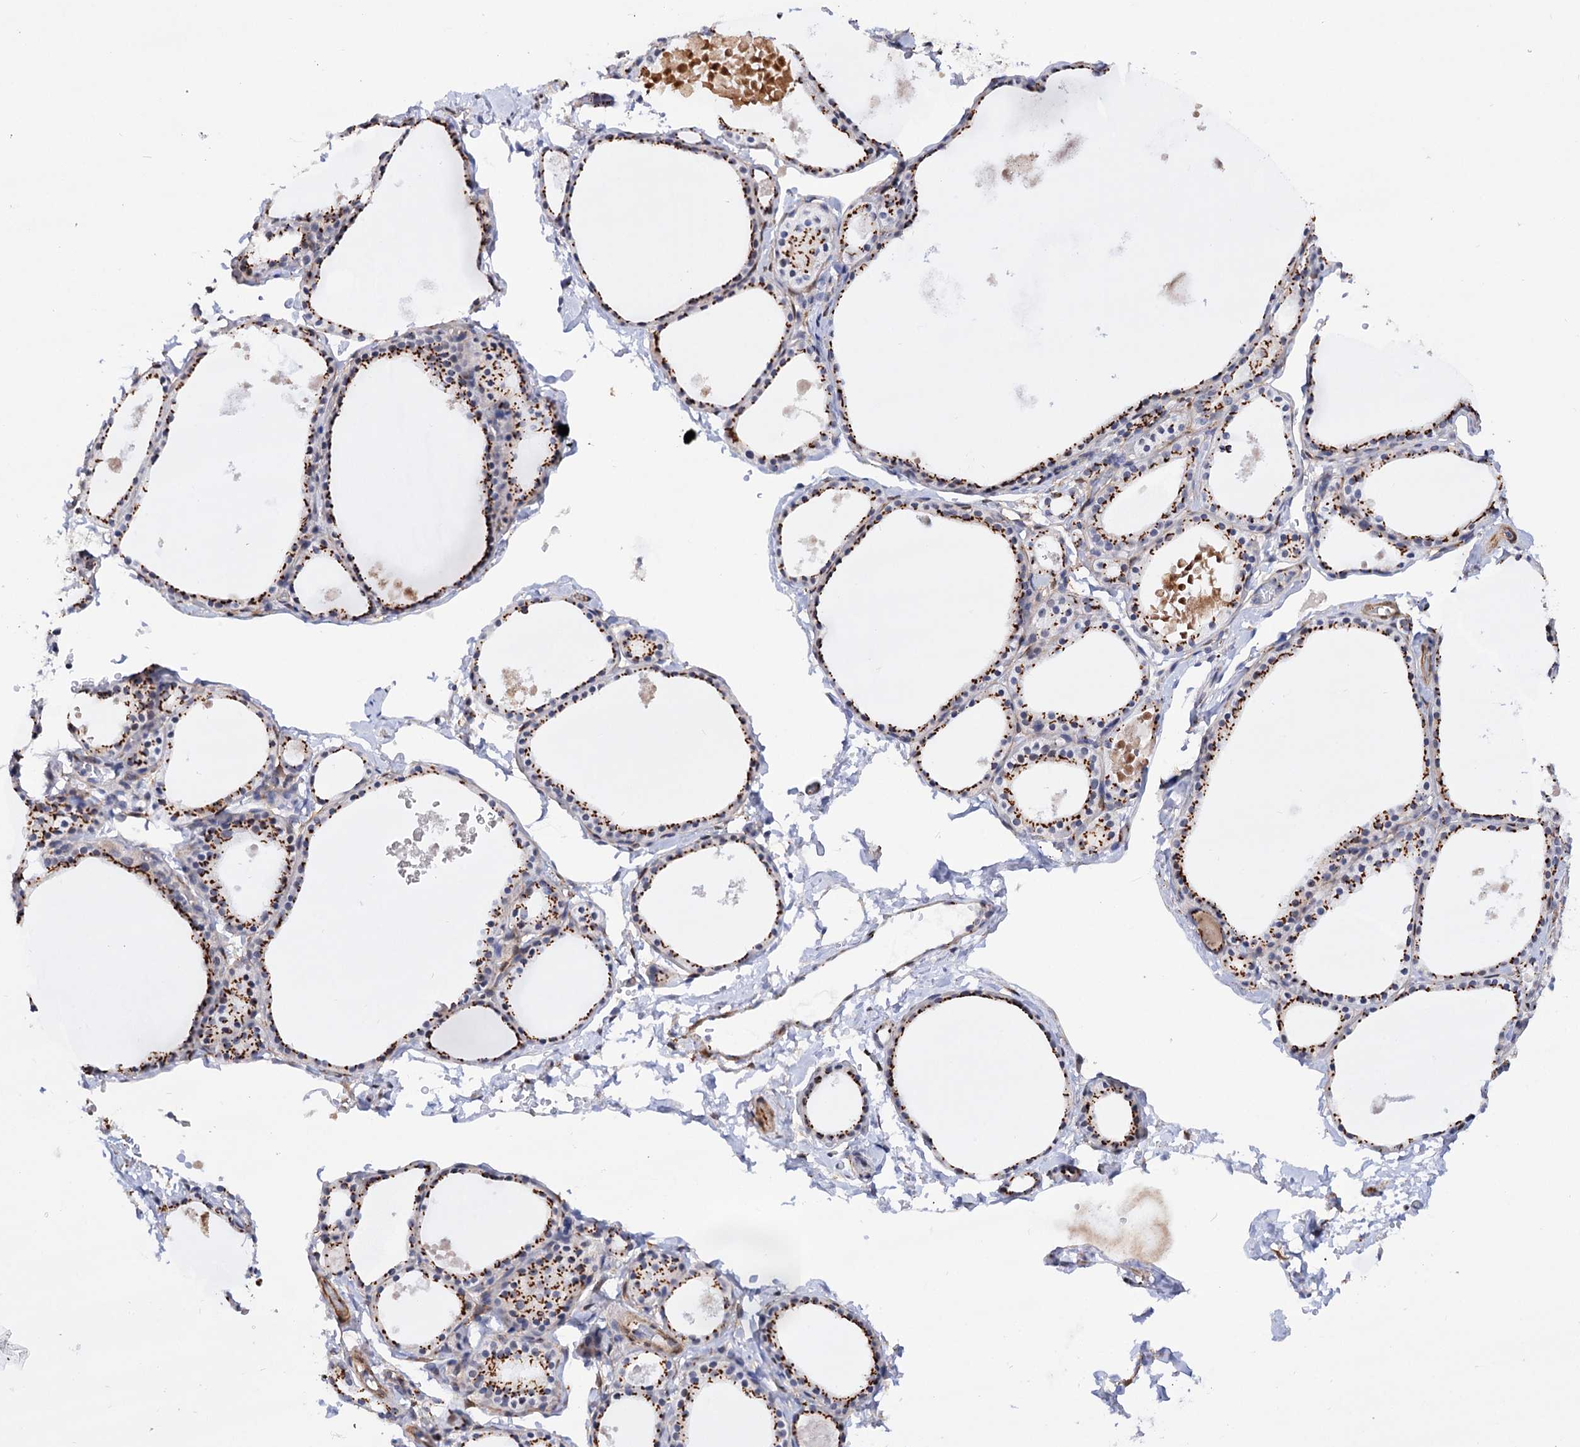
{"staining": {"intensity": "strong", "quantity": ">75%", "location": "cytoplasmic/membranous"}, "tissue": "thyroid gland", "cell_type": "Glandular cells", "image_type": "normal", "snomed": [{"axis": "morphology", "description": "Normal tissue, NOS"}, {"axis": "topography", "description": "Thyroid gland"}], "caption": "Immunohistochemistry staining of benign thyroid gland, which reveals high levels of strong cytoplasmic/membranous positivity in about >75% of glandular cells indicating strong cytoplasmic/membranous protein staining. The staining was performed using DAB (brown) for protein detection and nuclei were counterstained in hematoxylin (blue).", "gene": "C11orf96", "patient": {"sex": "male", "age": 56}}